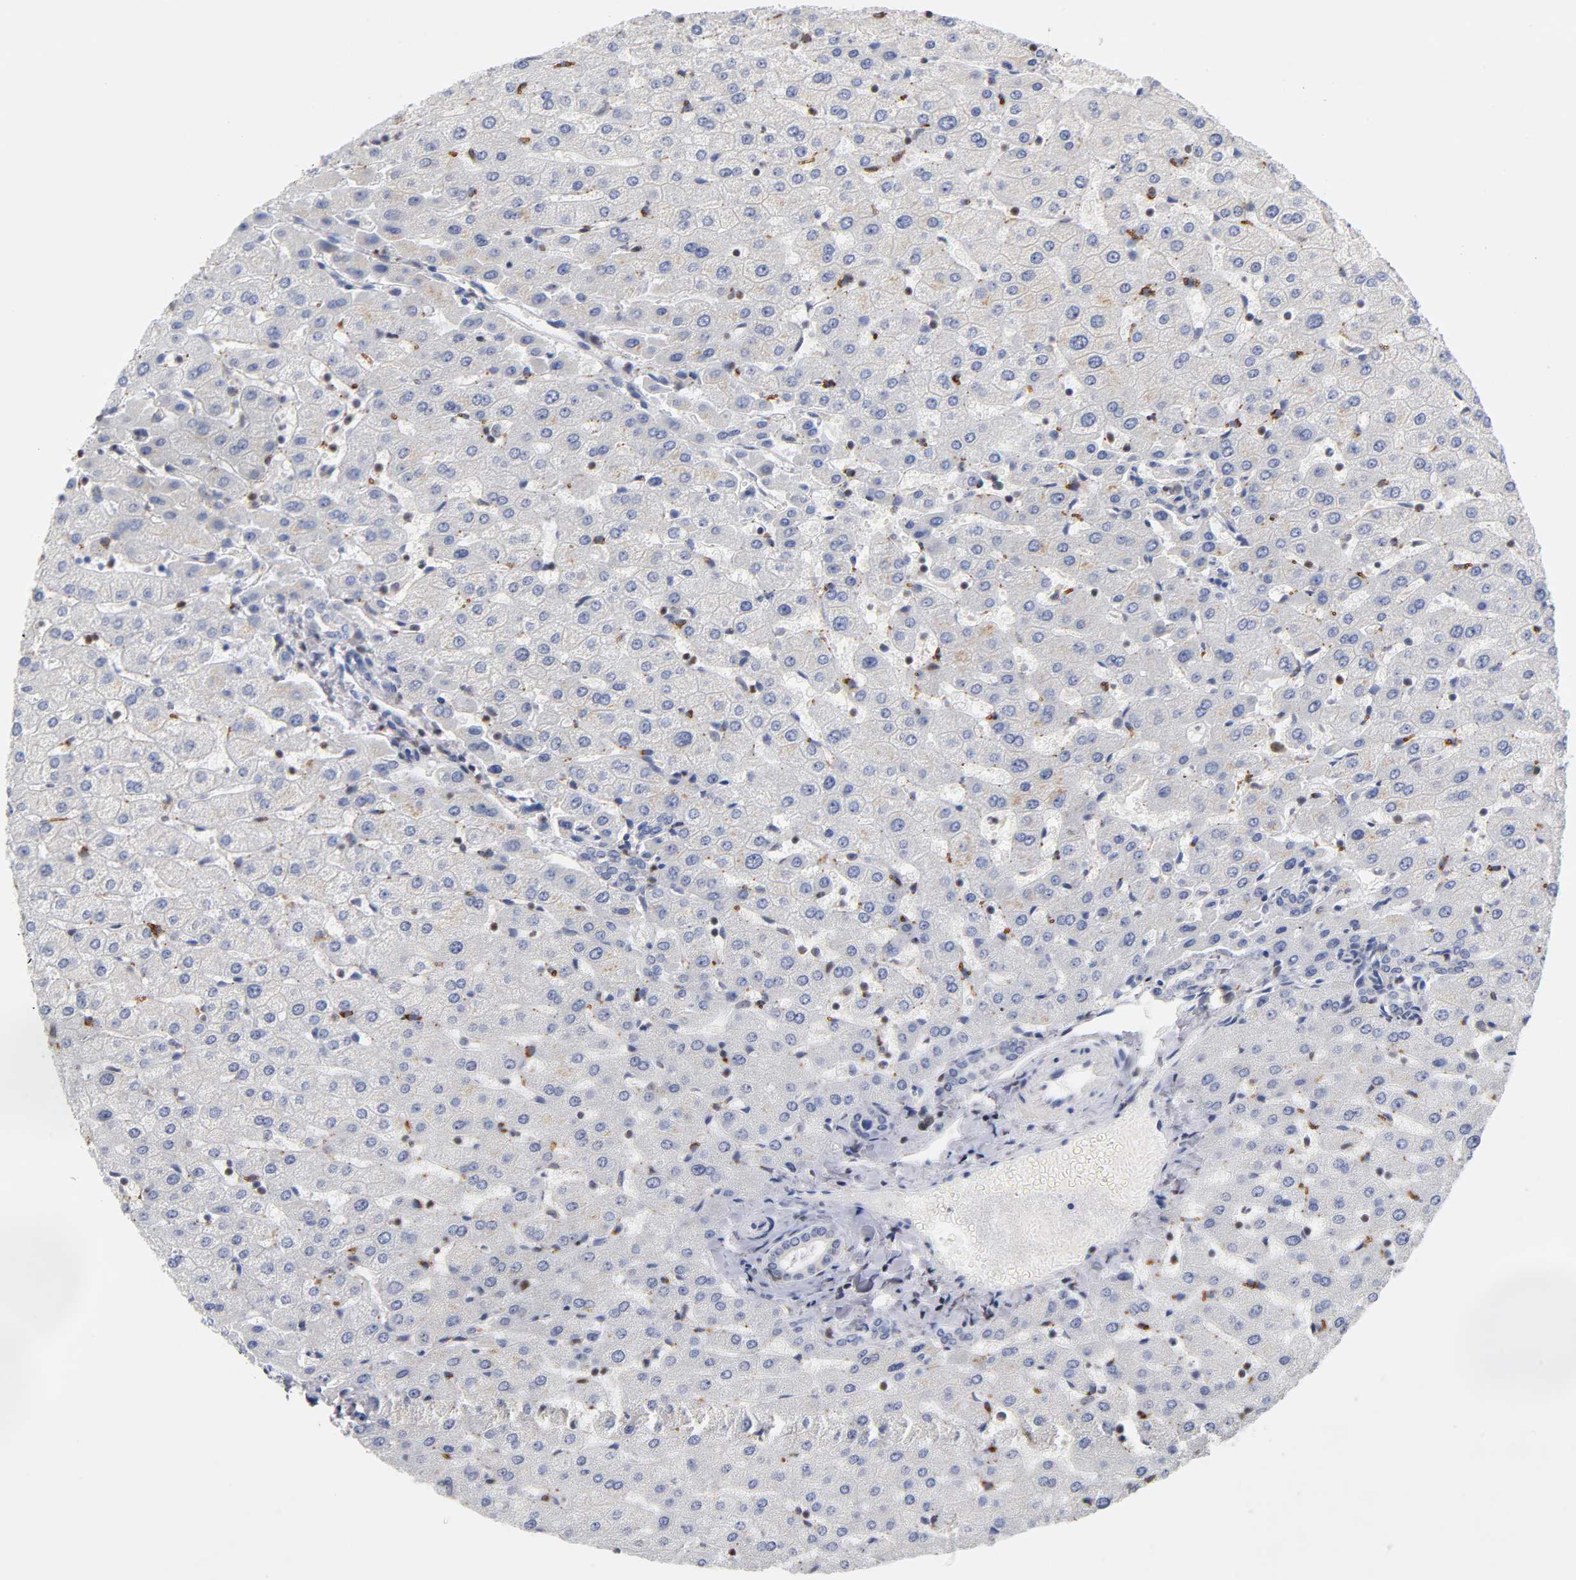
{"staining": {"intensity": "negative", "quantity": "none", "location": "none"}, "tissue": "liver", "cell_type": "Cholangiocytes", "image_type": "normal", "snomed": [{"axis": "morphology", "description": "Normal tissue, NOS"}, {"axis": "morphology", "description": "Fibrosis, NOS"}, {"axis": "topography", "description": "Liver"}], "caption": "High power microscopy micrograph of an immunohistochemistry photomicrograph of unremarkable liver, revealing no significant expression in cholangiocytes. (DAB (3,3'-diaminobenzidine) IHC with hematoxylin counter stain).", "gene": "RUNX1", "patient": {"sex": "female", "age": 29}}